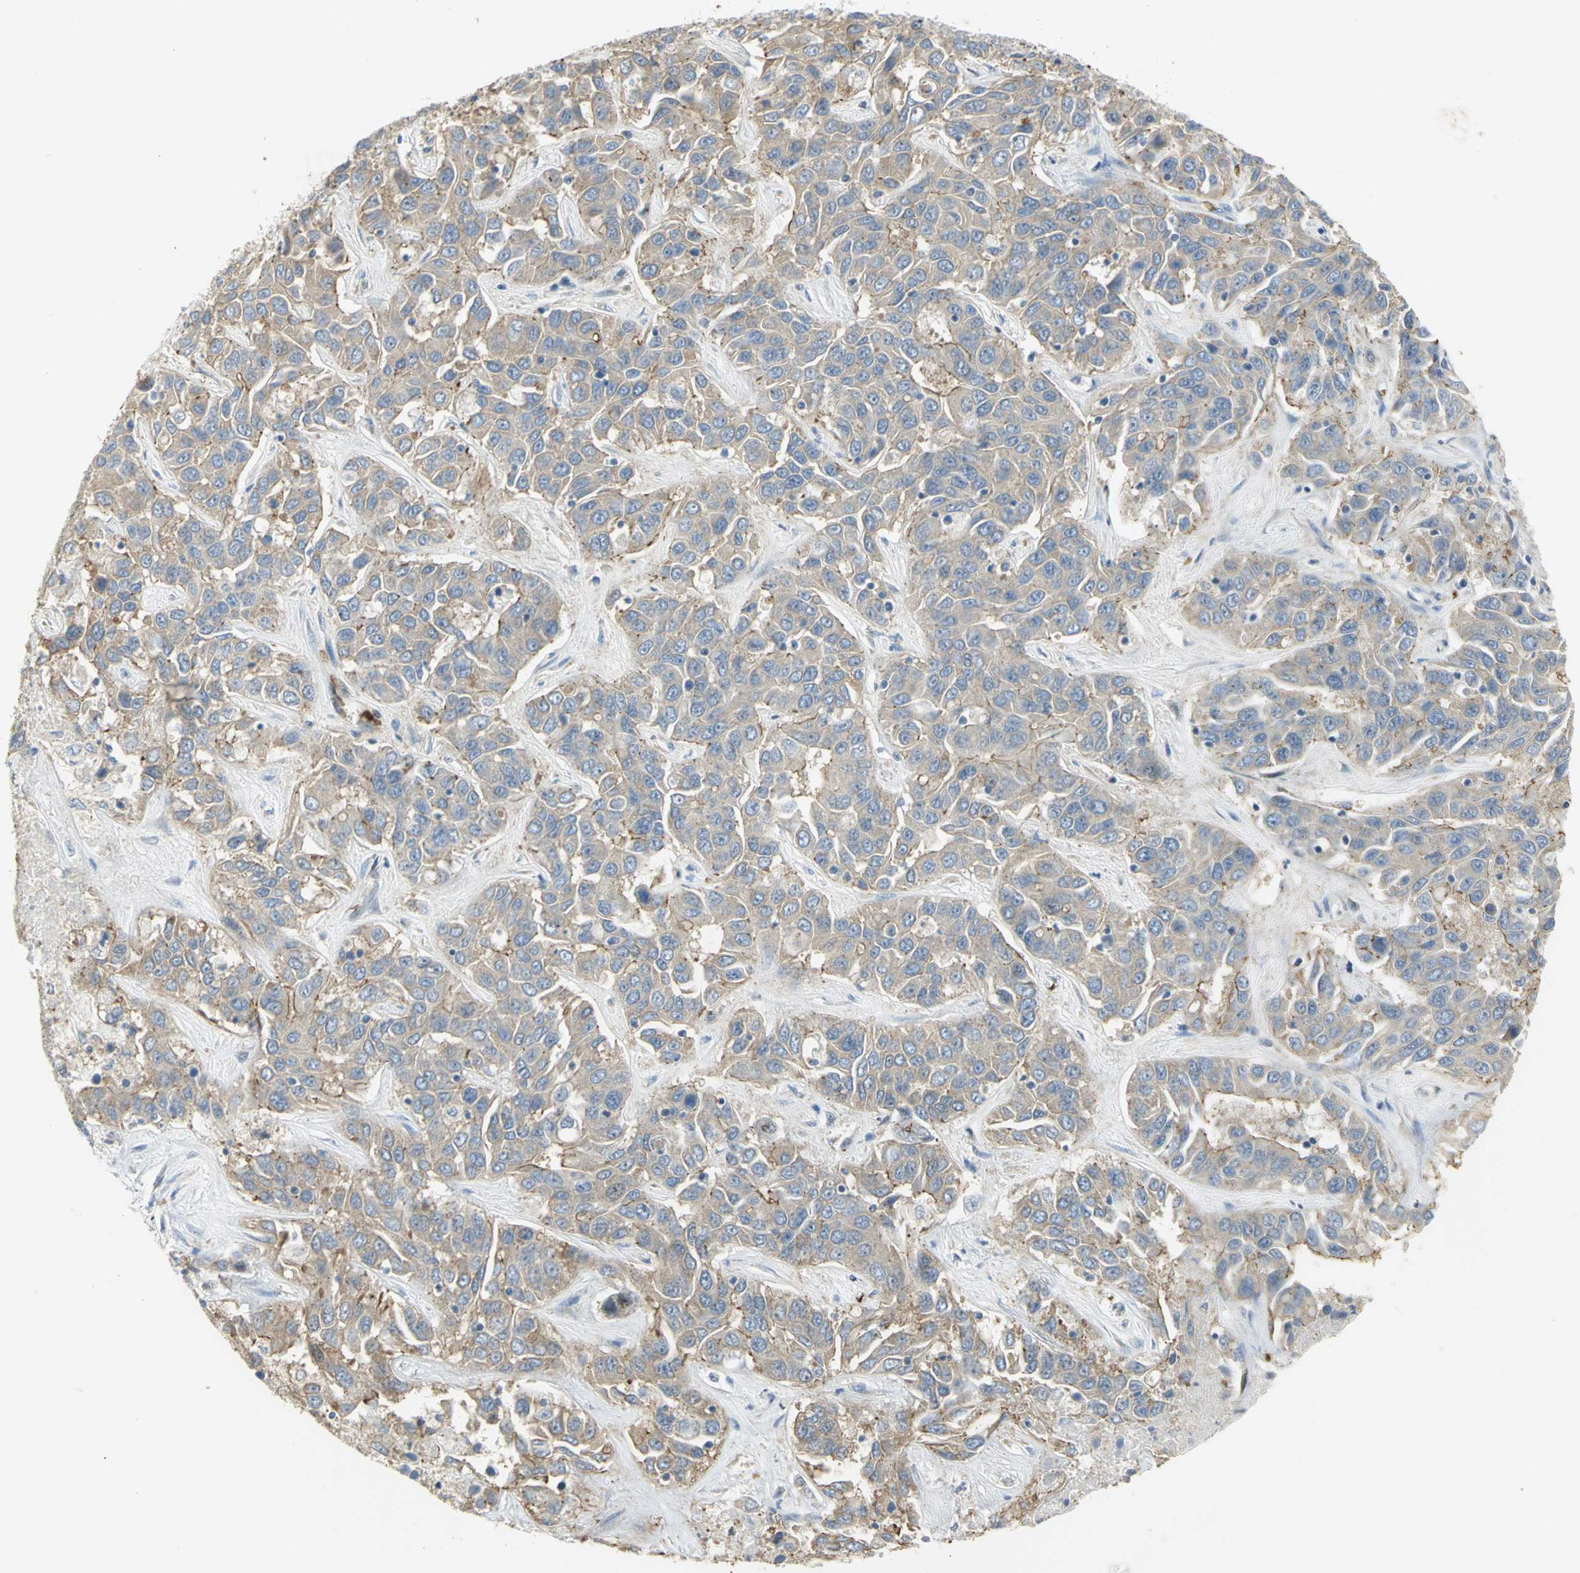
{"staining": {"intensity": "weak", "quantity": "25%-75%", "location": "cytoplasmic/membranous"}, "tissue": "liver cancer", "cell_type": "Tumor cells", "image_type": "cancer", "snomed": [{"axis": "morphology", "description": "Cholangiocarcinoma"}, {"axis": "topography", "description": "Liver"}], "caption": "Liver cholangiocarcinoma stained with immunohistochemistry demonstrates weak cytoplasmic/membranous staining in about 25%-75% of tumor cells.", "gene": "ANK1", "patient": {"sex": "female", "age": 52}}